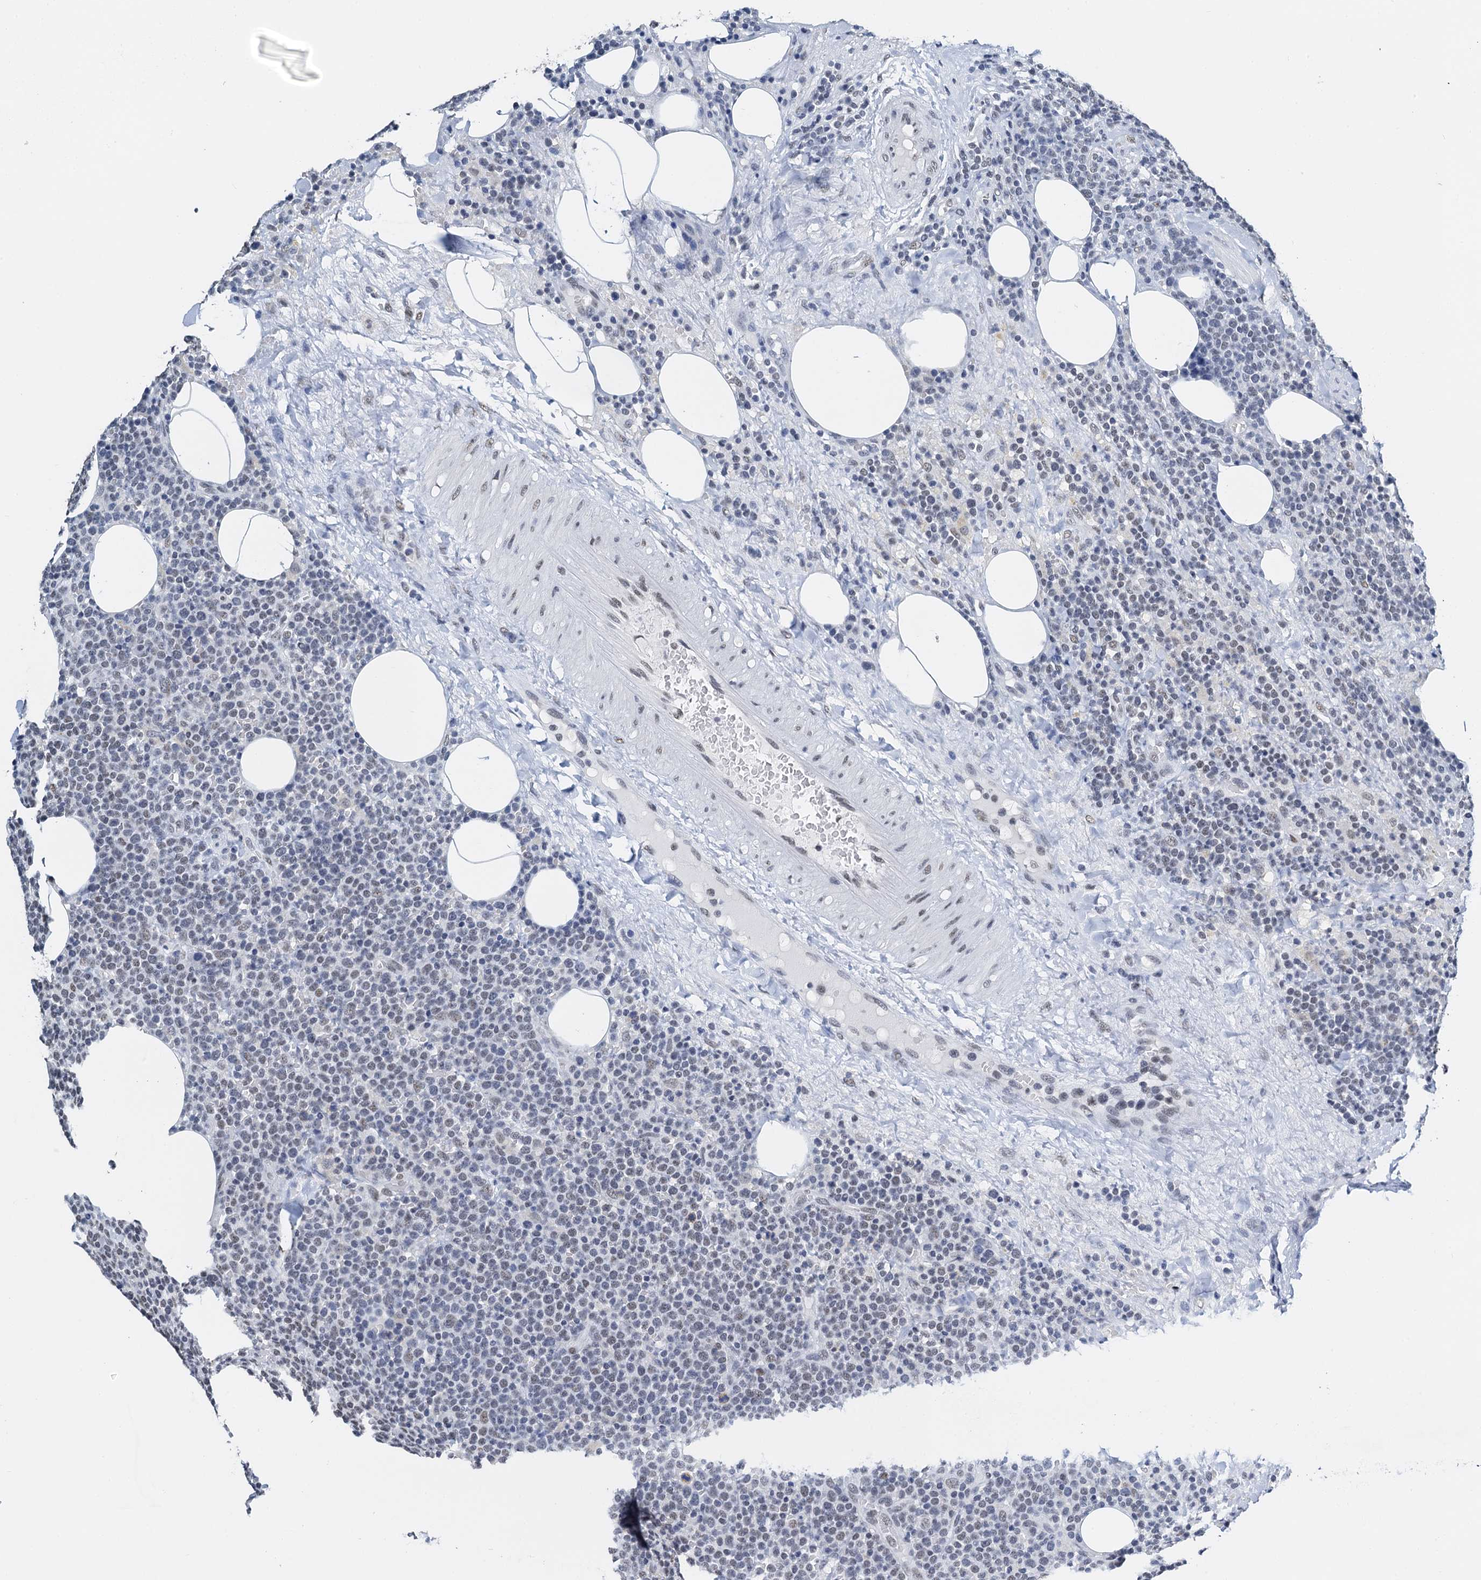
{"staining": {"intensity": "negative", "quantity": "none", "location": "none"}, "tissue": "lymphoma", "cell_type": "Tumor cells", "image_type": "cancer", "snomed": [{"axis": "morphology", "description": "Malignant lymphoma, non-Hodgkin's type, High grade"}, {"axis": "topography", "description": "Lymph node"}], "caption": "Tumor cells show no significant staining in lymphoma.", "gene": "SLTM", "patient": {"sex": "male", "age": 61}}